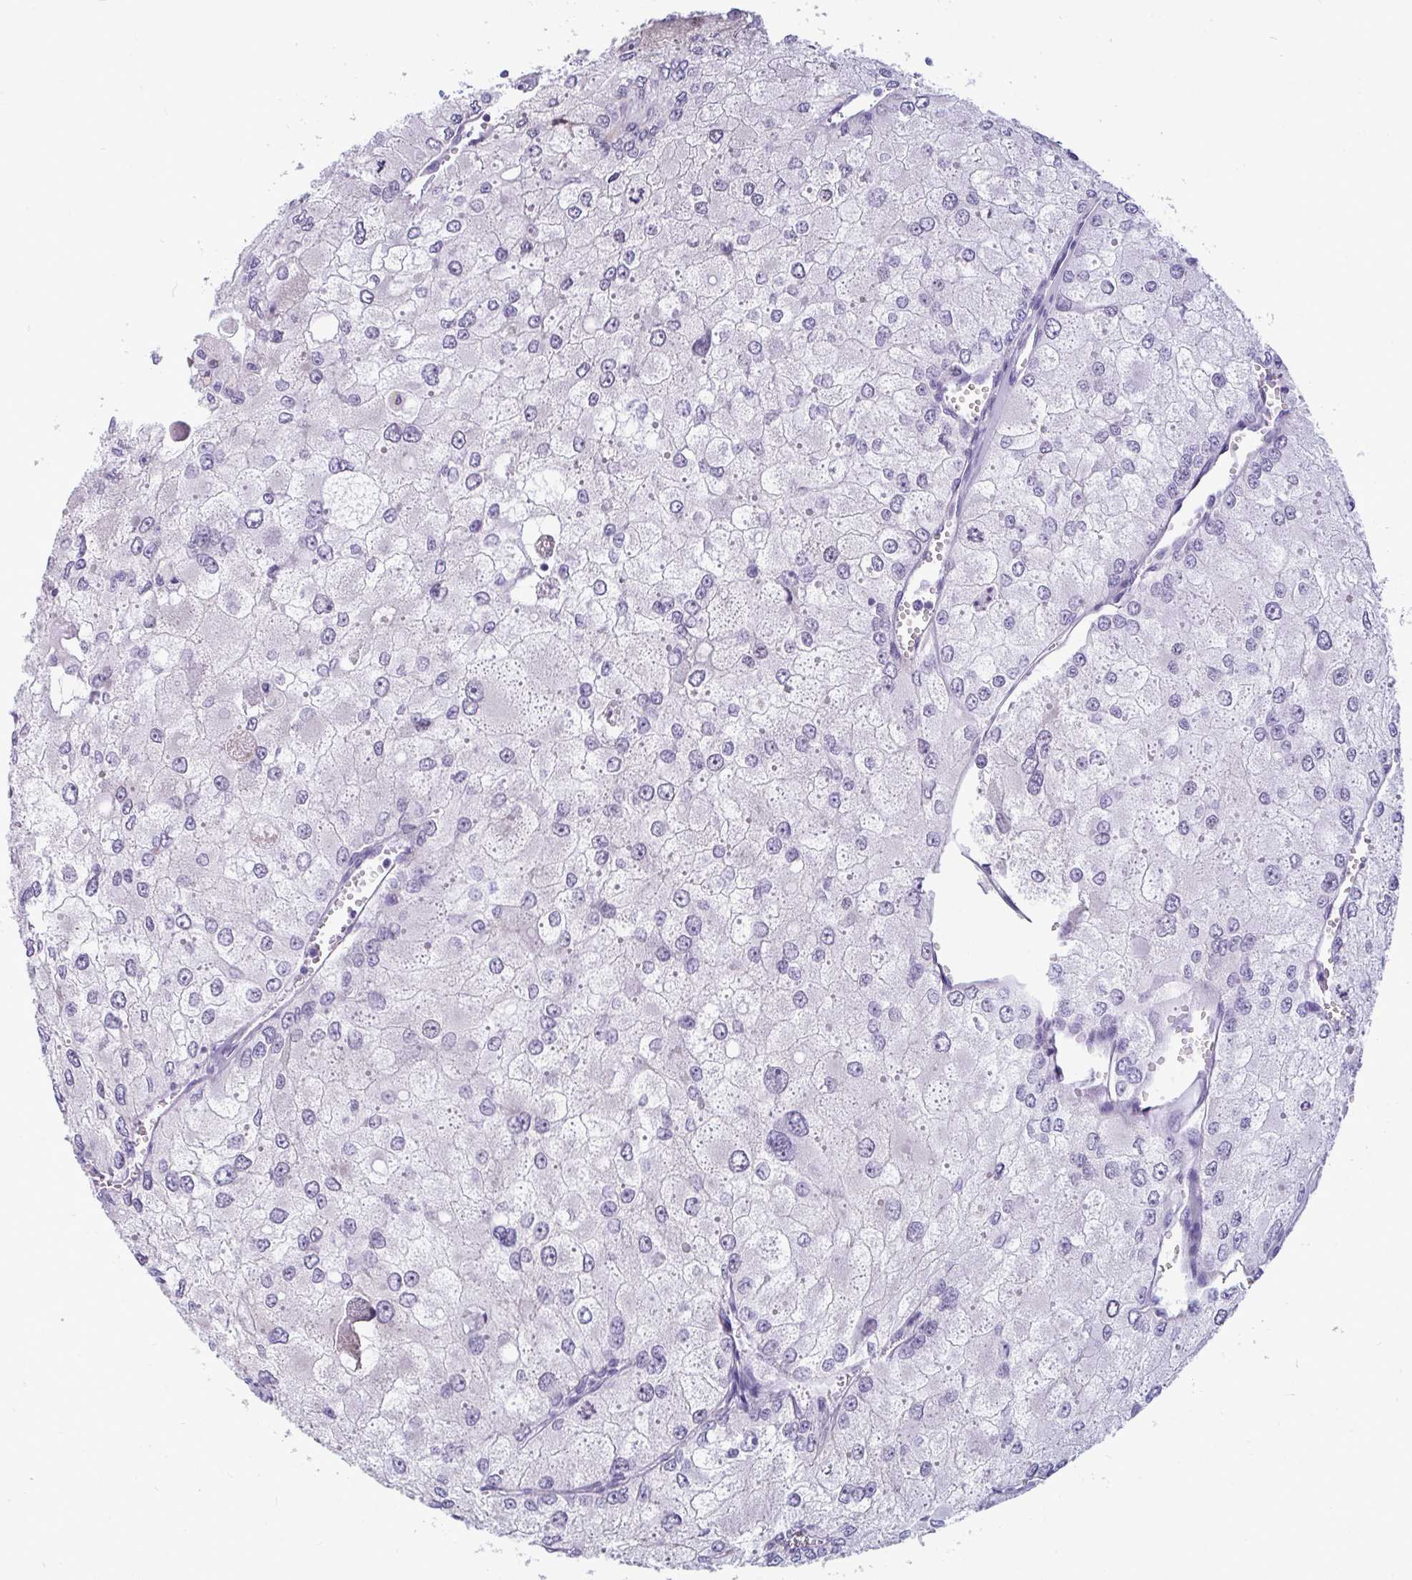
{"staining": {"intensity": "negative", "quantity": "none", "location": "none"}, "tissue": "renal cancer", "cell_type": "Tumor cells", "image_type": "cancer", "snomed": [{"axis": "morphology", "description": "Adenocarcinoma, NOS"}, {"axis": "topography", "description": "Kidney"}], "caption": "Renal cancer stained for a protein using IHC exhibits no staining tumor cells.", "gene": "SUZ12", "patient": {"sex": "female", "age": 70}}